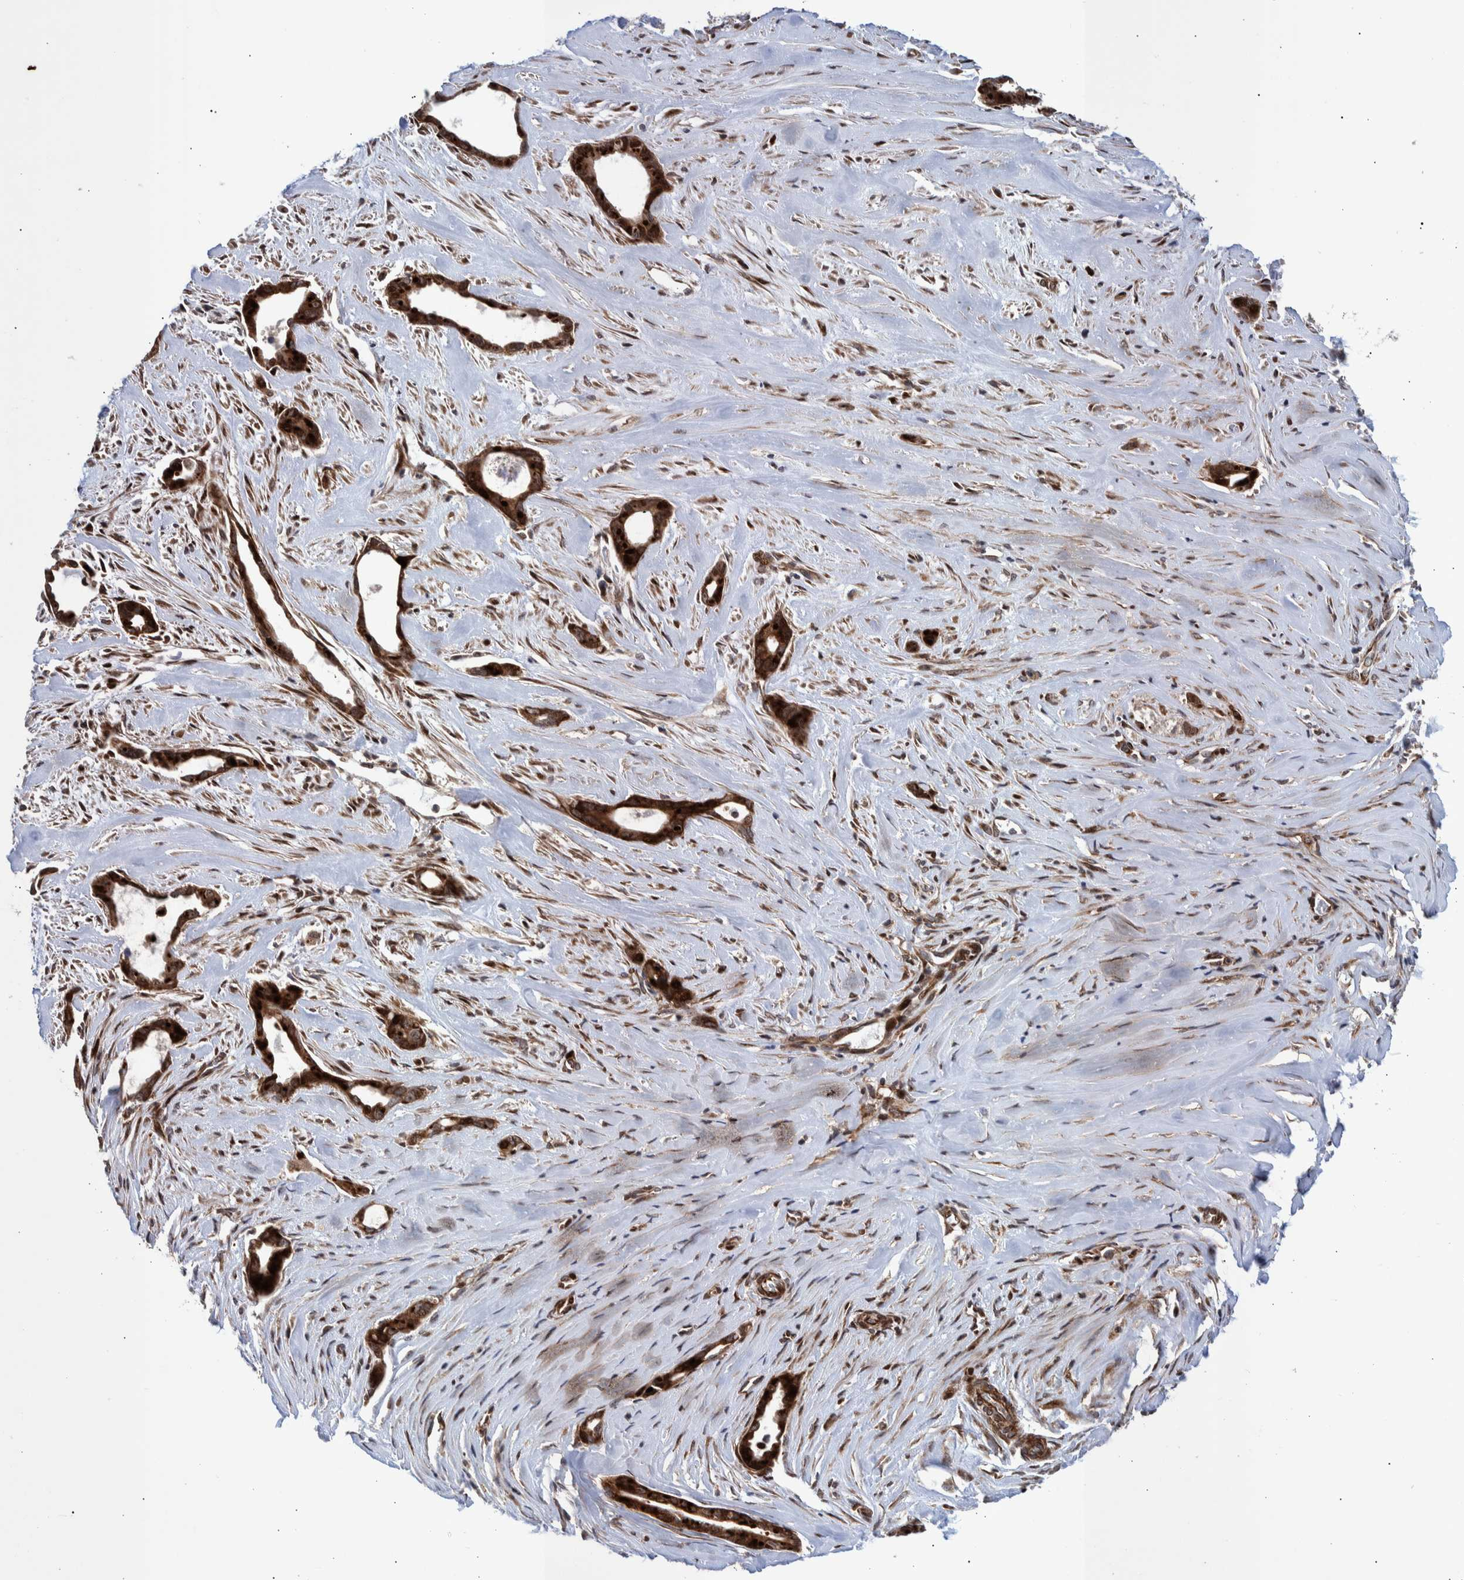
{"staining": {"intensity": "strong", "quantity": ">75%", "location": "cytoplasmic/membranous,nuclear"}, "tissue": "liver cancer", "cell_type": "Tumor cells", "image_type": "cancer", "snomed": [{"axis": "morphology", "description": "Cholangiocarcinoma"}, {"axis": "topography", "description": "Liver"}], "caption": "A micrograph of human liver cancer stained for a protein displays strong cytoplasmic/membranous and nuclear brown staining in tumor cells. The protein of interest is shown in brown color, while the nuclei are stained blue.", "gene": "SHISA6", "patient": {"sex": "female", "age": 55}}